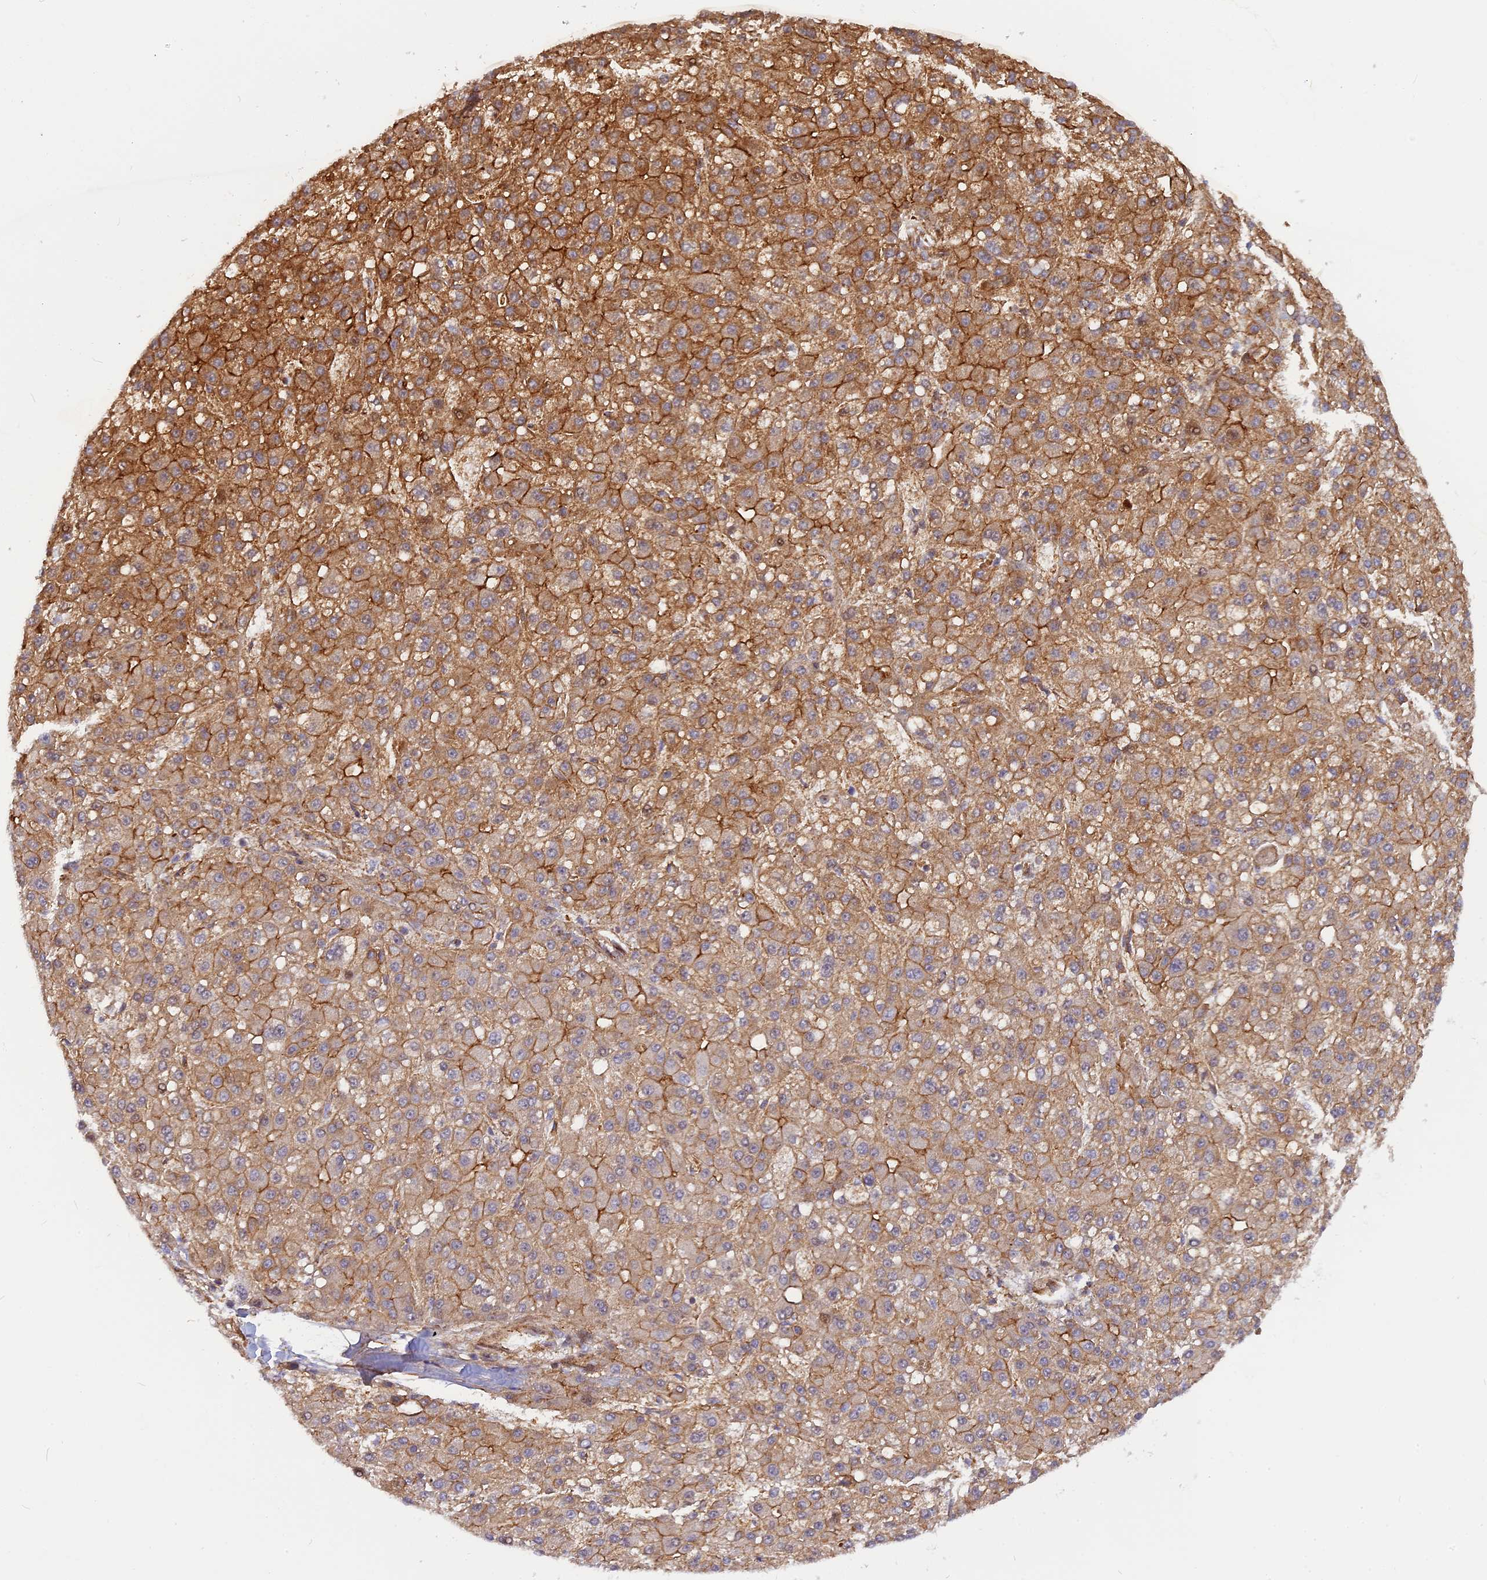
{"staining": {"intensity": "moderate", "quantity": ">75%", "location": "cytoplasmic/membranous"}, "tissue": "liver cancer", "cell_type": "Tumor cells", "image_type": "cancer", "snomed": [{"axis": "morphology", "description": "Carcinoma, Hepatocellular, NOS"}, {"axis": "topography", "description": "Liver"}], "caption": "High-power microscopy captured an immunohistochemistry (IHC) photomicrograph of hepatocellular carcinoma (liver), revealing moderate cytoplasmic/membranous expression in approximately >75% of tumor cells. (DAB IHC with brightfield microscopy, high magnification).", "gene": "CNBD2", "patient": {"sex": "male", "age": 67}}